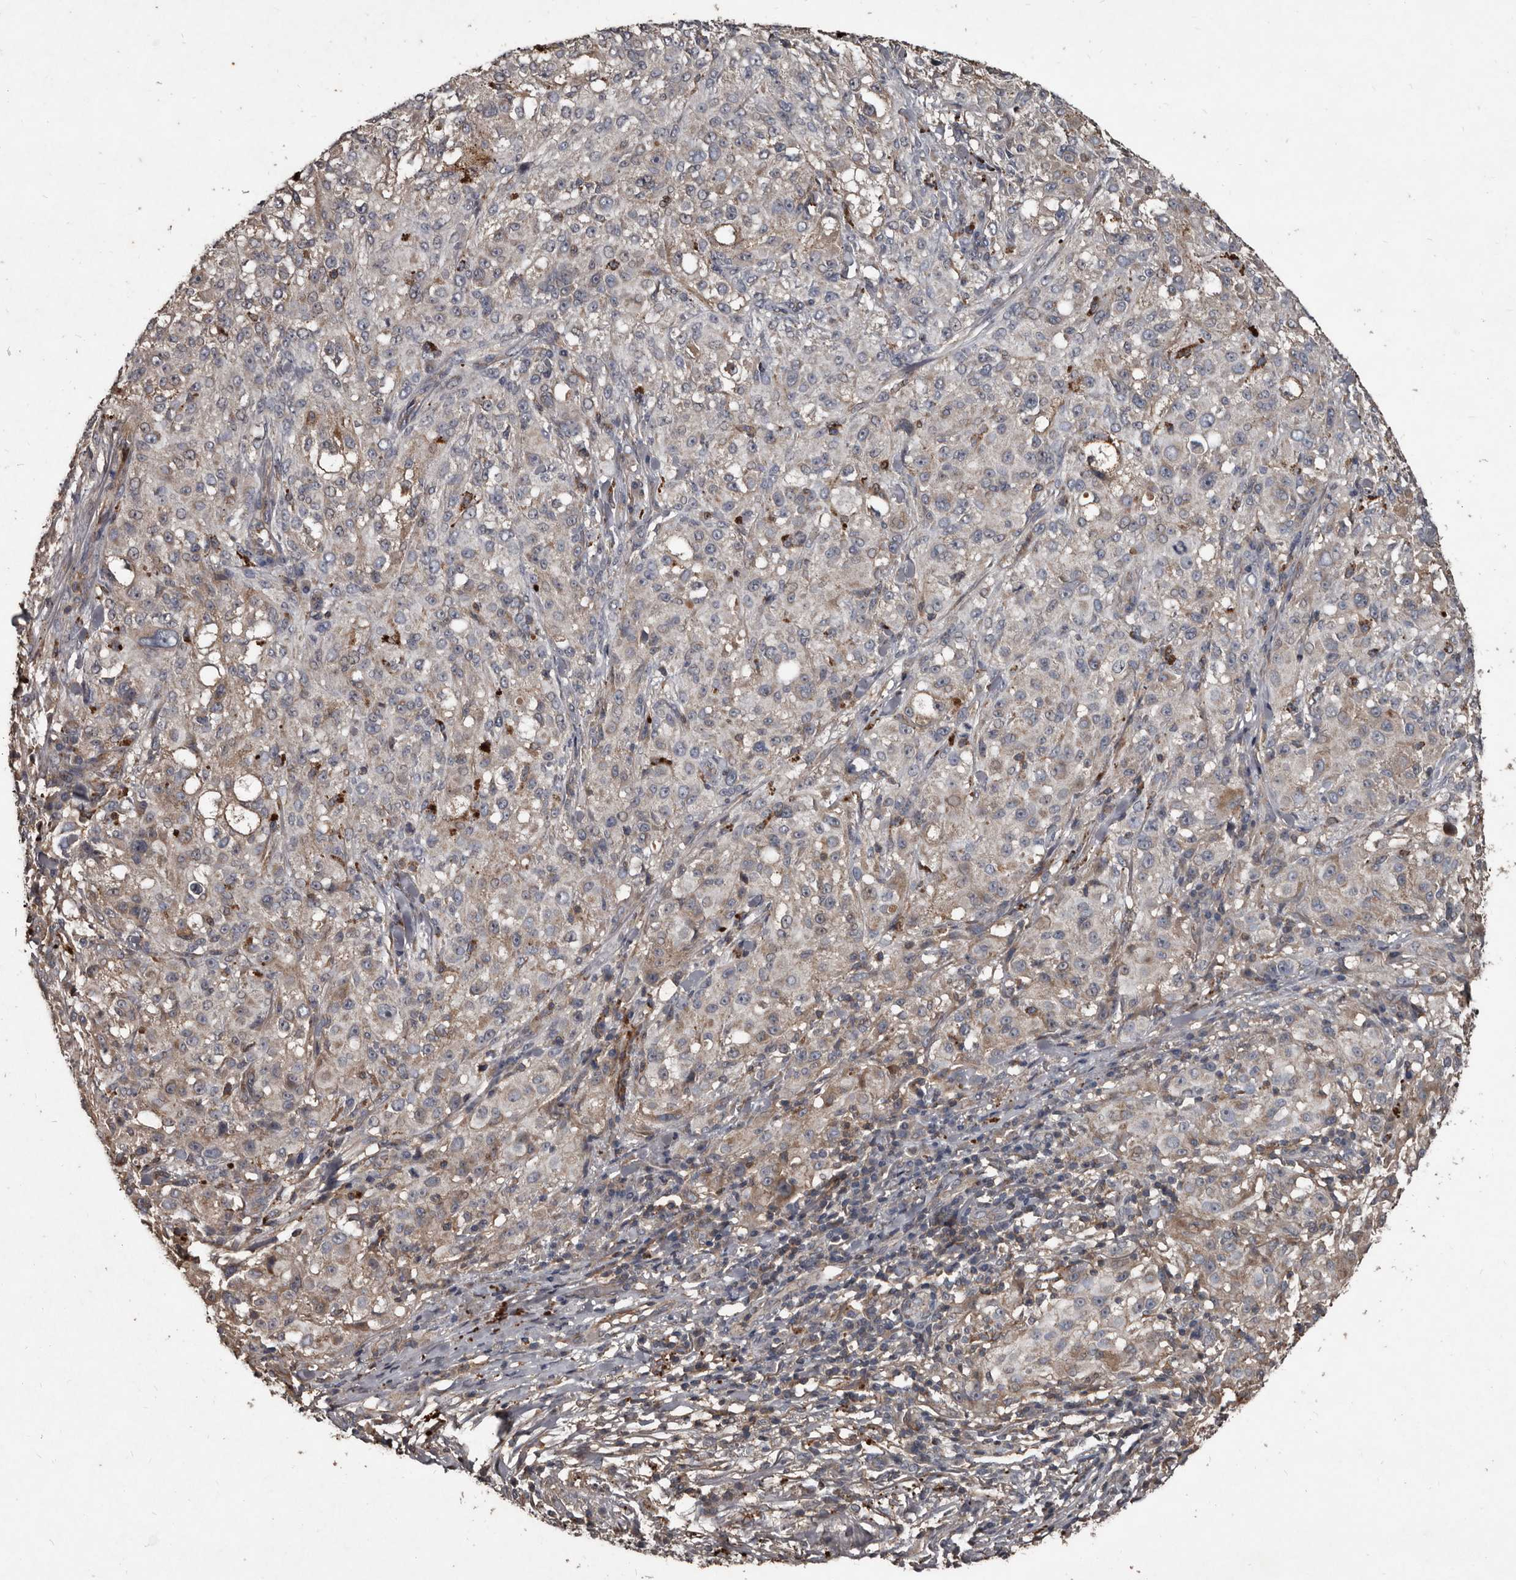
{"staining": {"intensity": "weak", "quantity": "<25%", "location": "cytoplasmic/membranous"}, "tissue": "melanoma", "cell_type": "Tumor cells", "image_type": "cancer", "snomed": [{"axis": "morphology", "description": "Necrosis, NOS"}, {"axis": "morphology", "description": "Malignant melanoma, NOS"}, {"axis": "topography", "description": "Skin"}], "caption": "Immunohistochemistry histopathology image of human melanoma stained for a protein (brown), which demonstrates no staining in tumor cells.", "gene": "GREB1", "patient": {"sex": "female", "age": 87}}